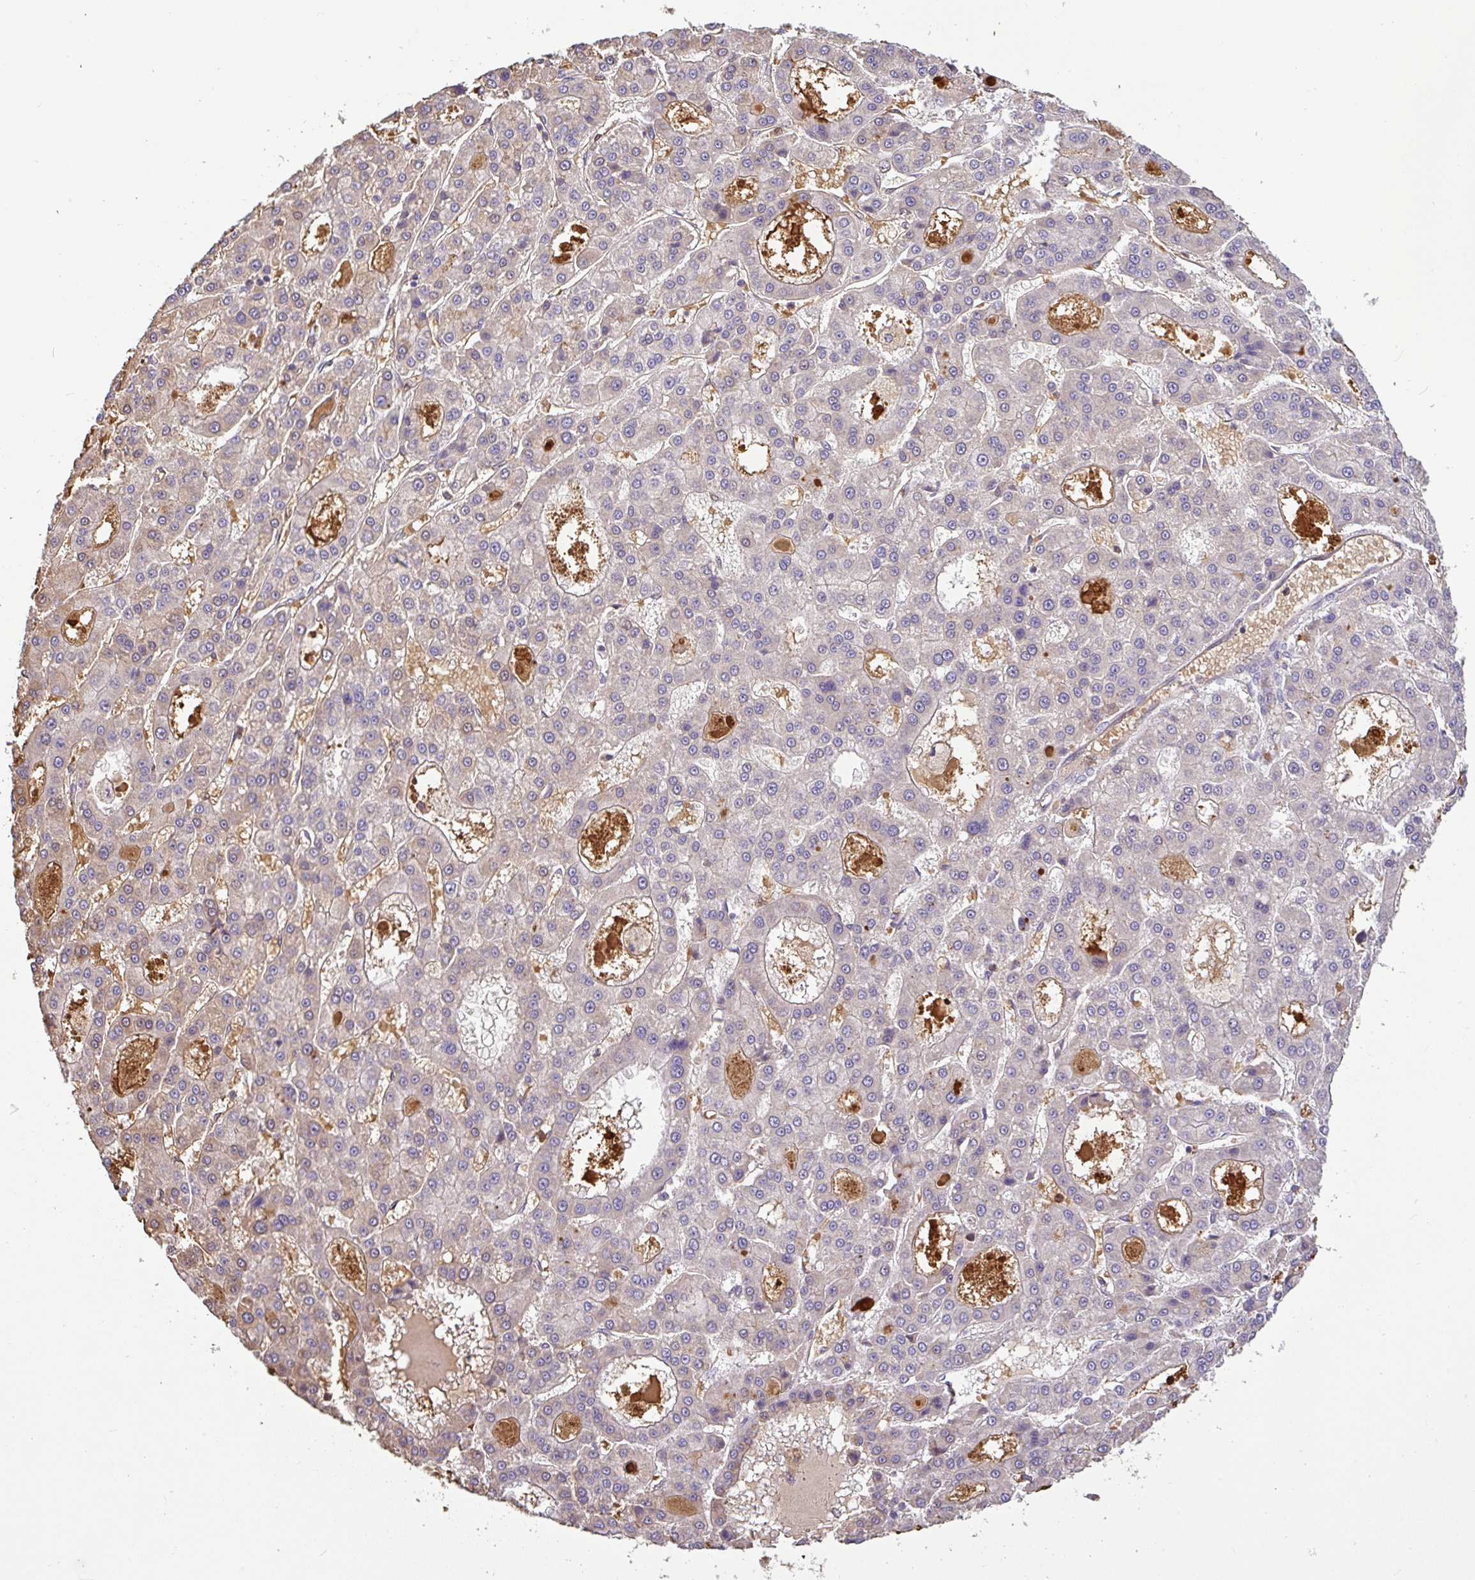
{"staining": {"intensity": "negative", "quantity": "none", "location": "none"}, "tissue": "liver cancer", "cell_type": "Tumor cells", "image_type": "cancer", "snomed": [{"axis": "morphology", "description": "Carcinoma, Hepatocellular, NOS"}, {"axis": "topography", "description": "Liver"}], "caption": "The IHC image has no significant positivity in tumor cells of liver cancer tissue. (DAB (3,3'-diaminobenzidine) IHC, high magnification).", "gene": "C1QTNF9B", "patient": {"sex": "male", "age": 70}}